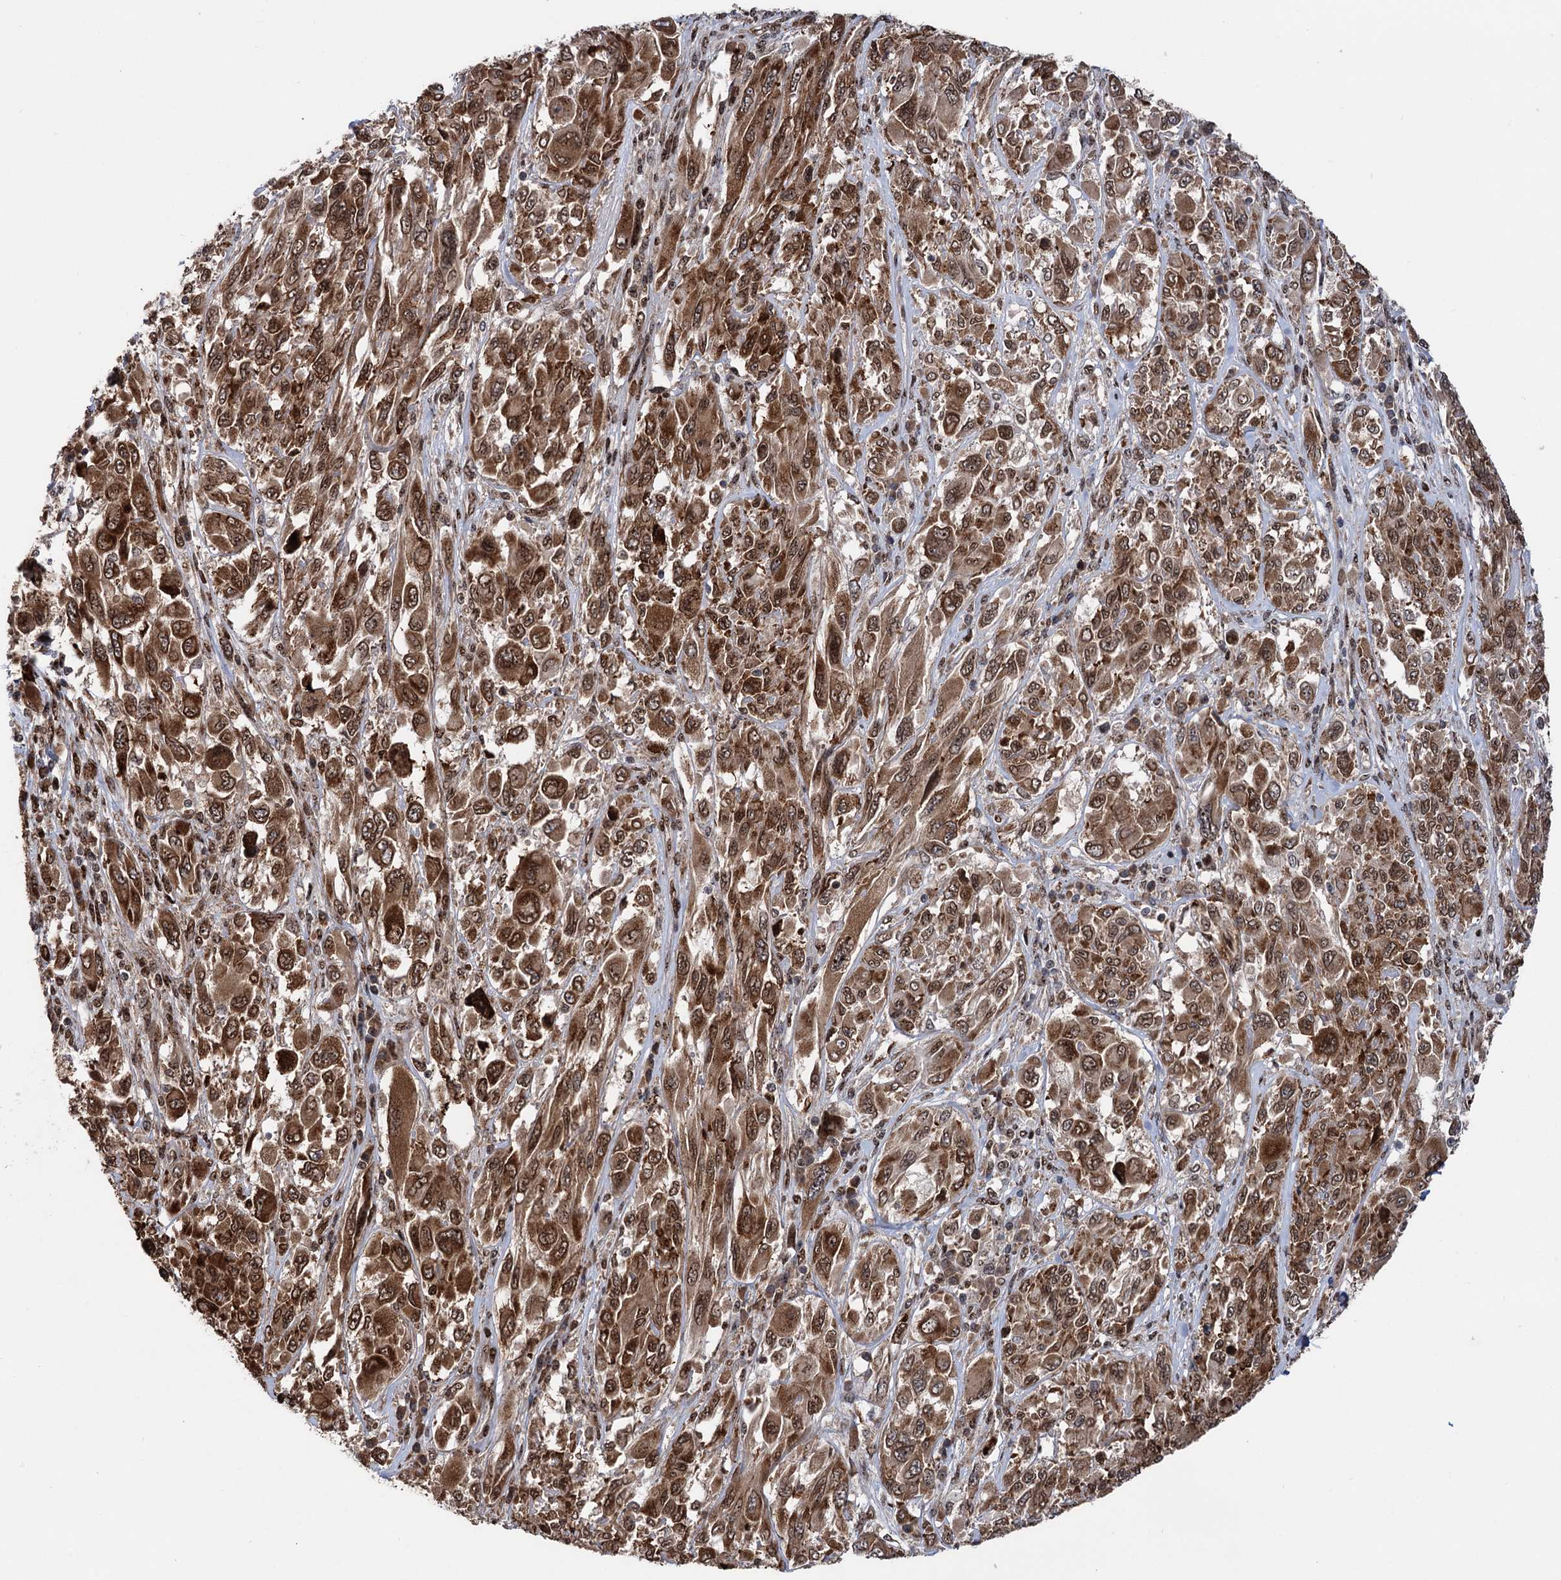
{"staining": {"intensity": "moderate", "quantity": ">75%", "location": "cytoplasmic/membranous,nuclear"}, "tissue": "melanoma", "cell_type": "Tumor cells", "image_type": "cancer", "snomed": [{"axis": "morphology", "description": "Malignant melanoma, NOS"}, {"axis": "topography", "description": "Skin"}], "caption": "A high-resolution photomicrograph shows immunohistochemistry staining of malignant melanoma, which displays moderate cytoplasmic/membranous and nuclear staining in approximately >75% of tumor cells.", "gene": "MESD", "patient": {"sex": "female", "age": 91}}